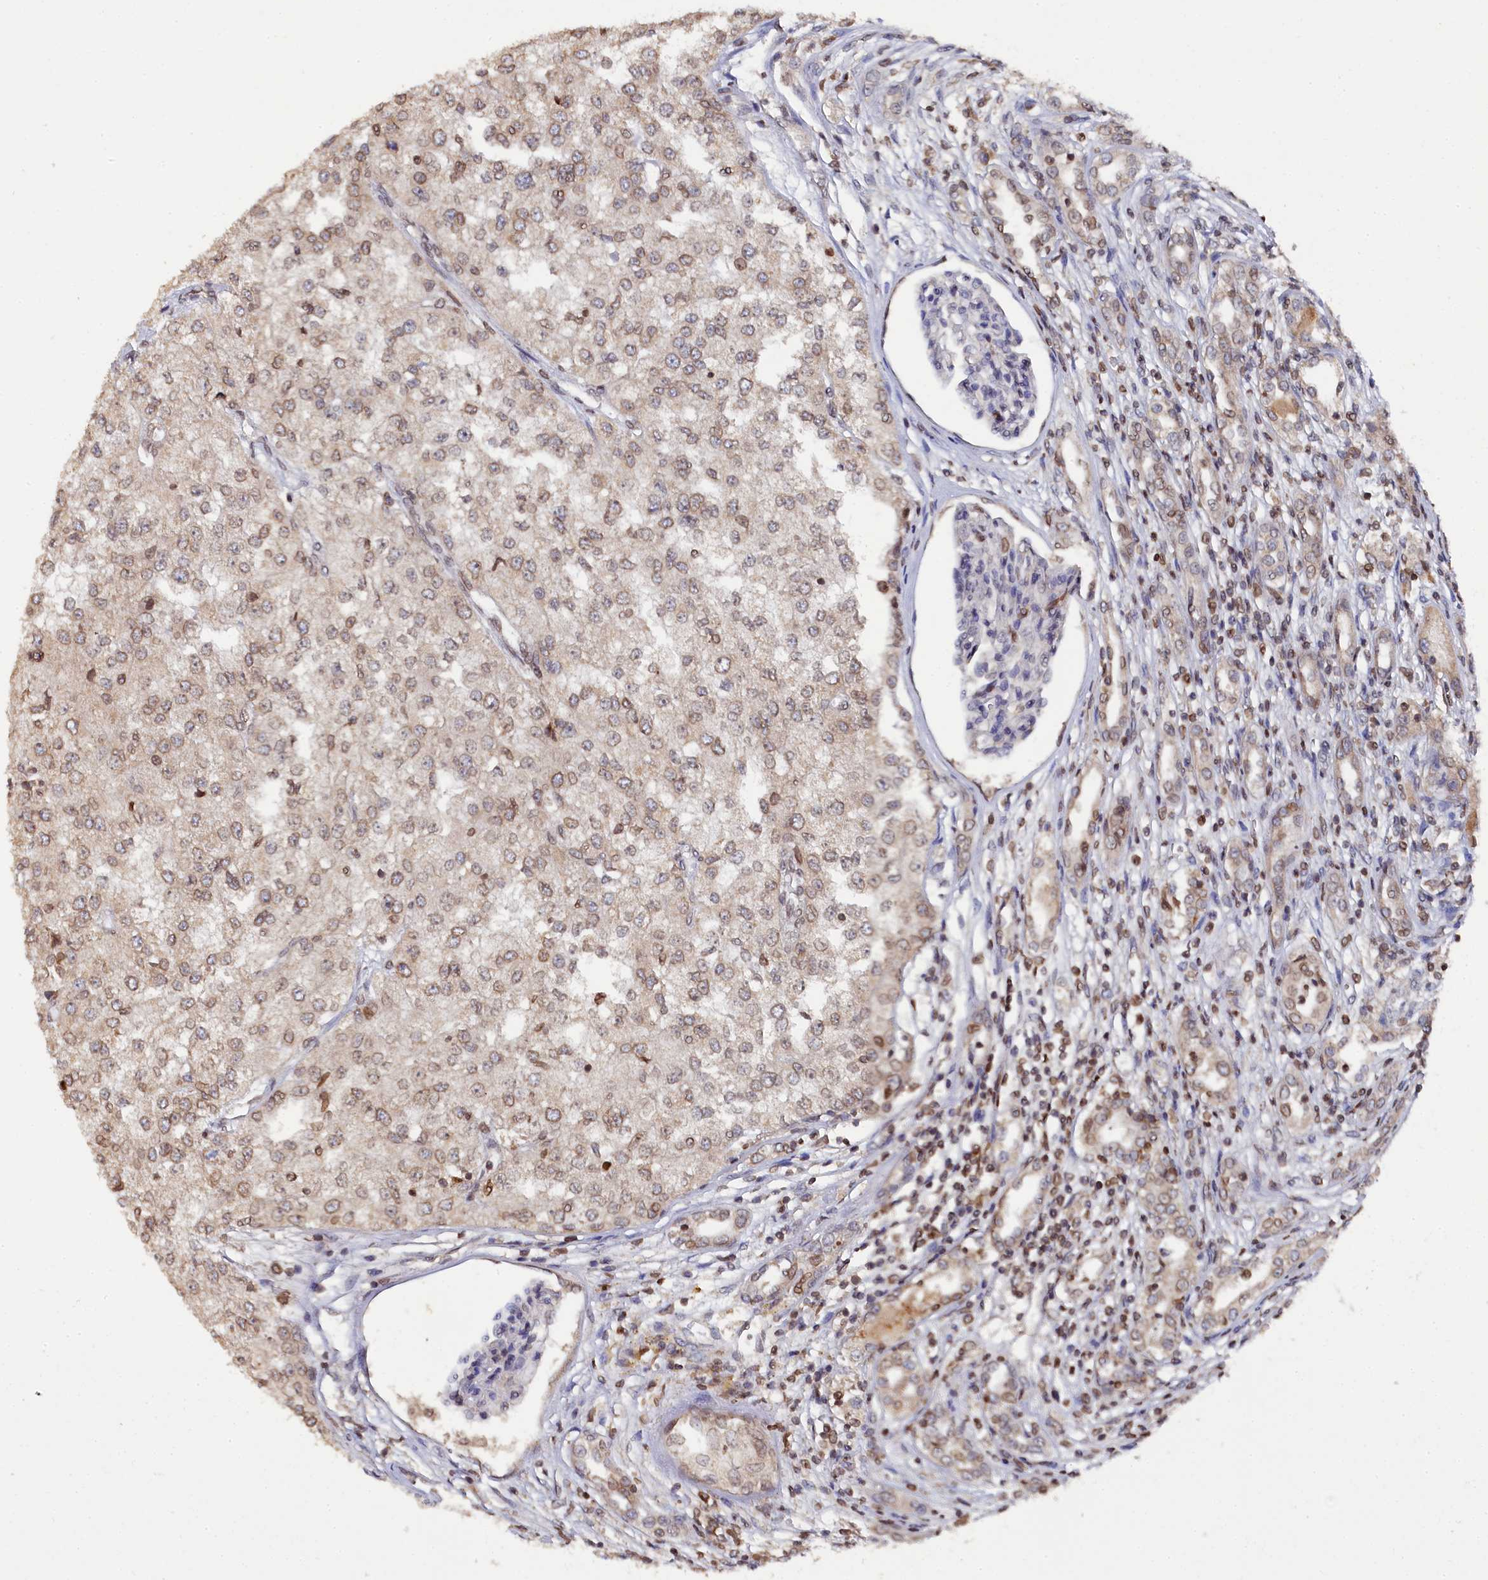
{"staining": {"intensity": "moderate", "quantity": "25%-75%", "location": "cytoplasmic/membranous,nuclear"}, "tissue": "renal cancer", "cell_type": "Tumor cells", "image_type": "cancer", "snomed": [{"axis": "morphology", "description": "Adenocarcinoma, NOS"}, {"axis": "topography", "description": "Kidney"}], "caption": "Adenocarcinoma (renal) stained with a protein marker exhibits moderate staining in tumor cells.", "gene": "ANKEF1", "patient": {"sex": "female", "age": 54}}